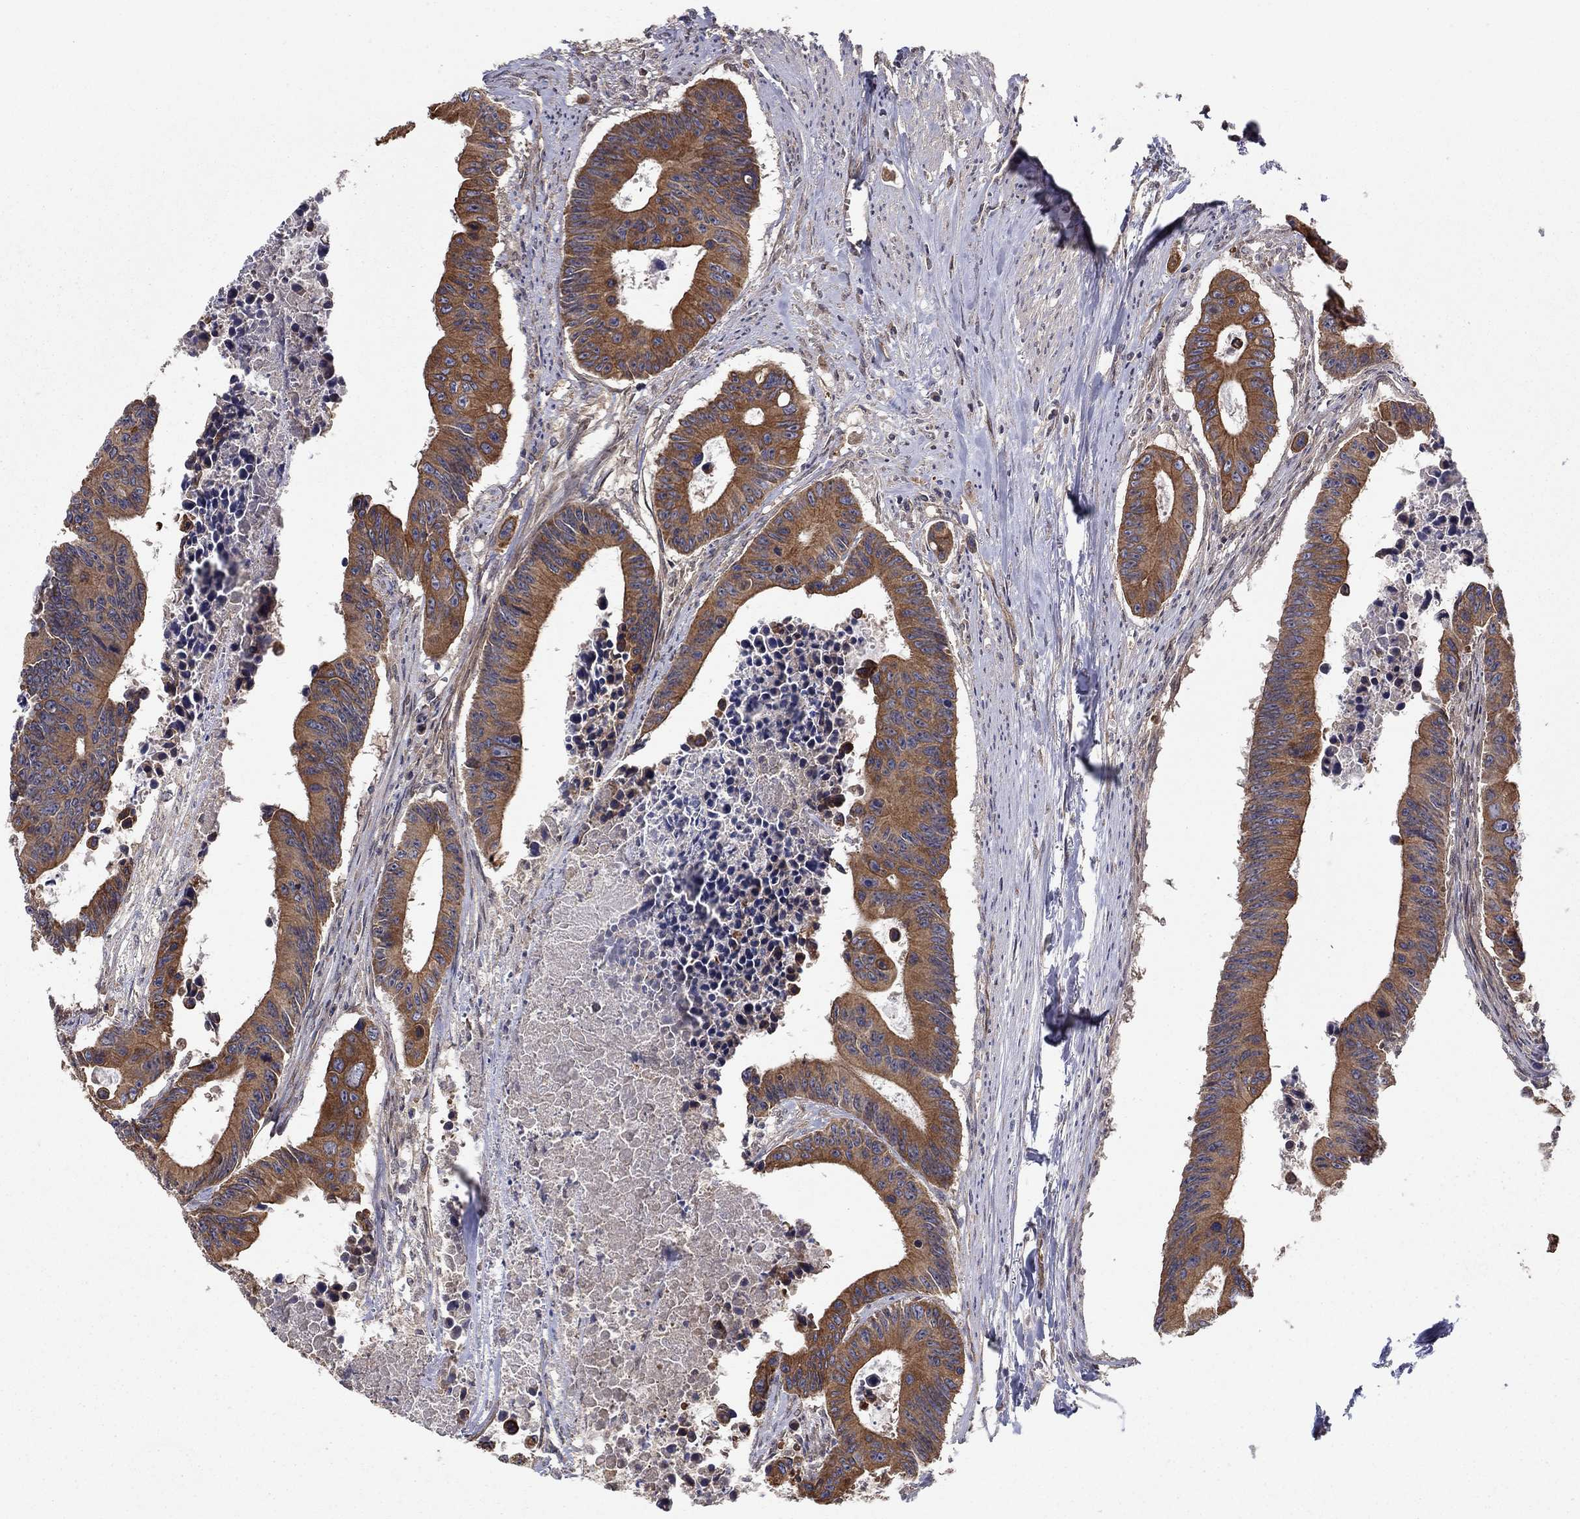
{"staining": {"intensity": "strong", "quantity": "25%-75%", "location": "cytoplasmic/membranous"}, "tissue": "colorectal cancer", "cell_type": "Tumor cells", "image_type": "cancer", "snomed": [{"axis": "morphology", "description": "Adenocarcinoma, NOS"}, {"axis": "topography", "description": "Colon"}], "caption": "Colorectal cancer (adenocarcinoma) was stained to show a protein in brown. There is high levels of strong cytoplasmic/membranous staining in about 25%-75% of tumor cells.", "gene": "BMERB1", "patient": {"sex": "female", "age": 87}}